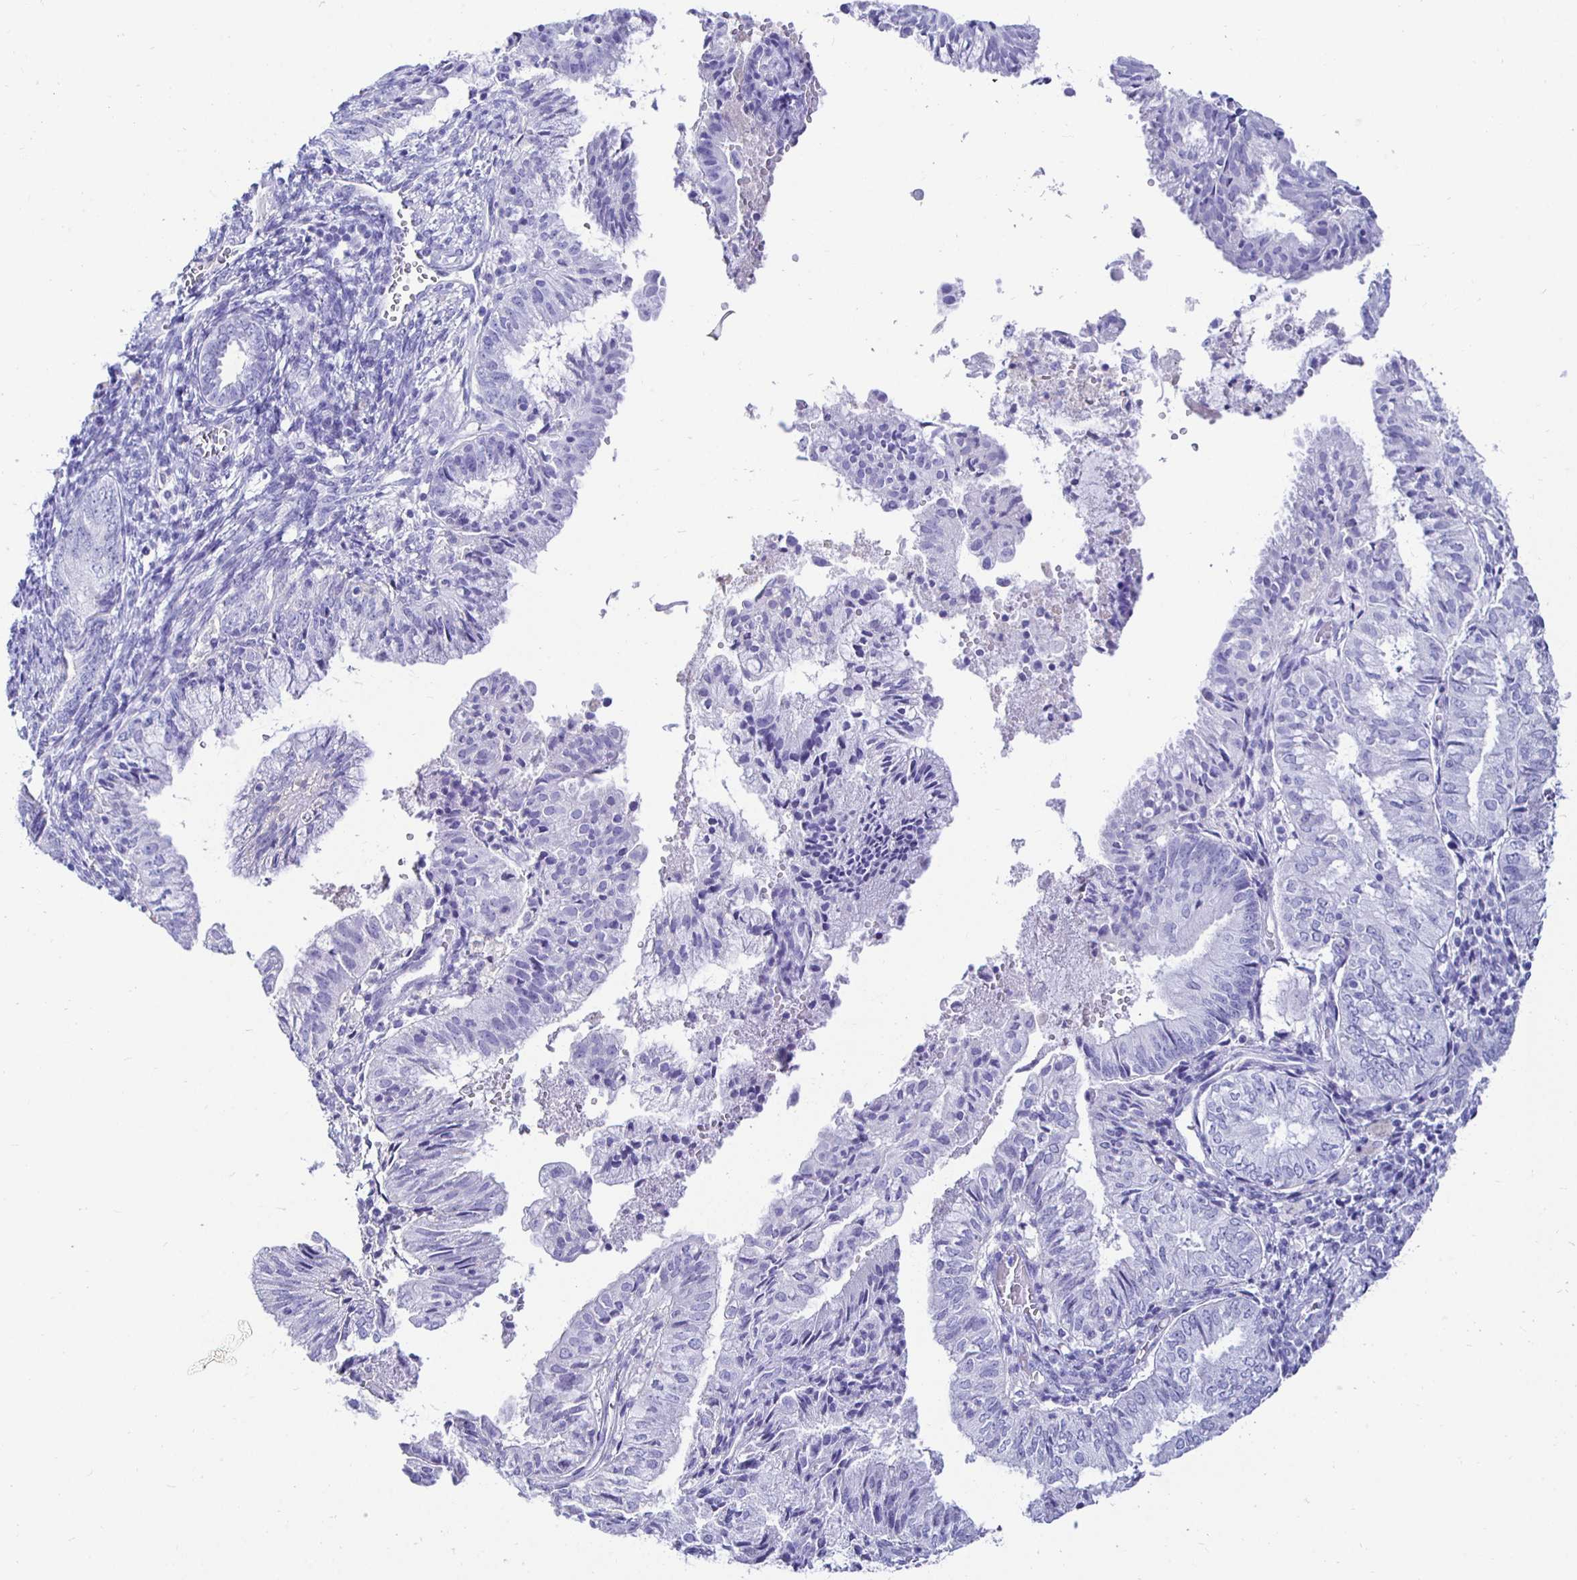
{"staining": {"intensity": "negative", "quantity": "none", "location": "none"}, "tissue": "endometrial cancer", "cell_type": "Tumor cells", "image_type": "cancer", "snomed": [{"axis": "morphology", "description": "Adenocarcinoma, NOS"}, {"axis": "topography", "description": "Endometrium"}], "caption": "IHC image of endometrial cancer (adenocarcinoma) stained for a protein (brown), which reveals no staining in tumor cells. Nuclei are stained in blue.", "gene": "UMOD", "patient": {"sex": "female", "age": 55}}